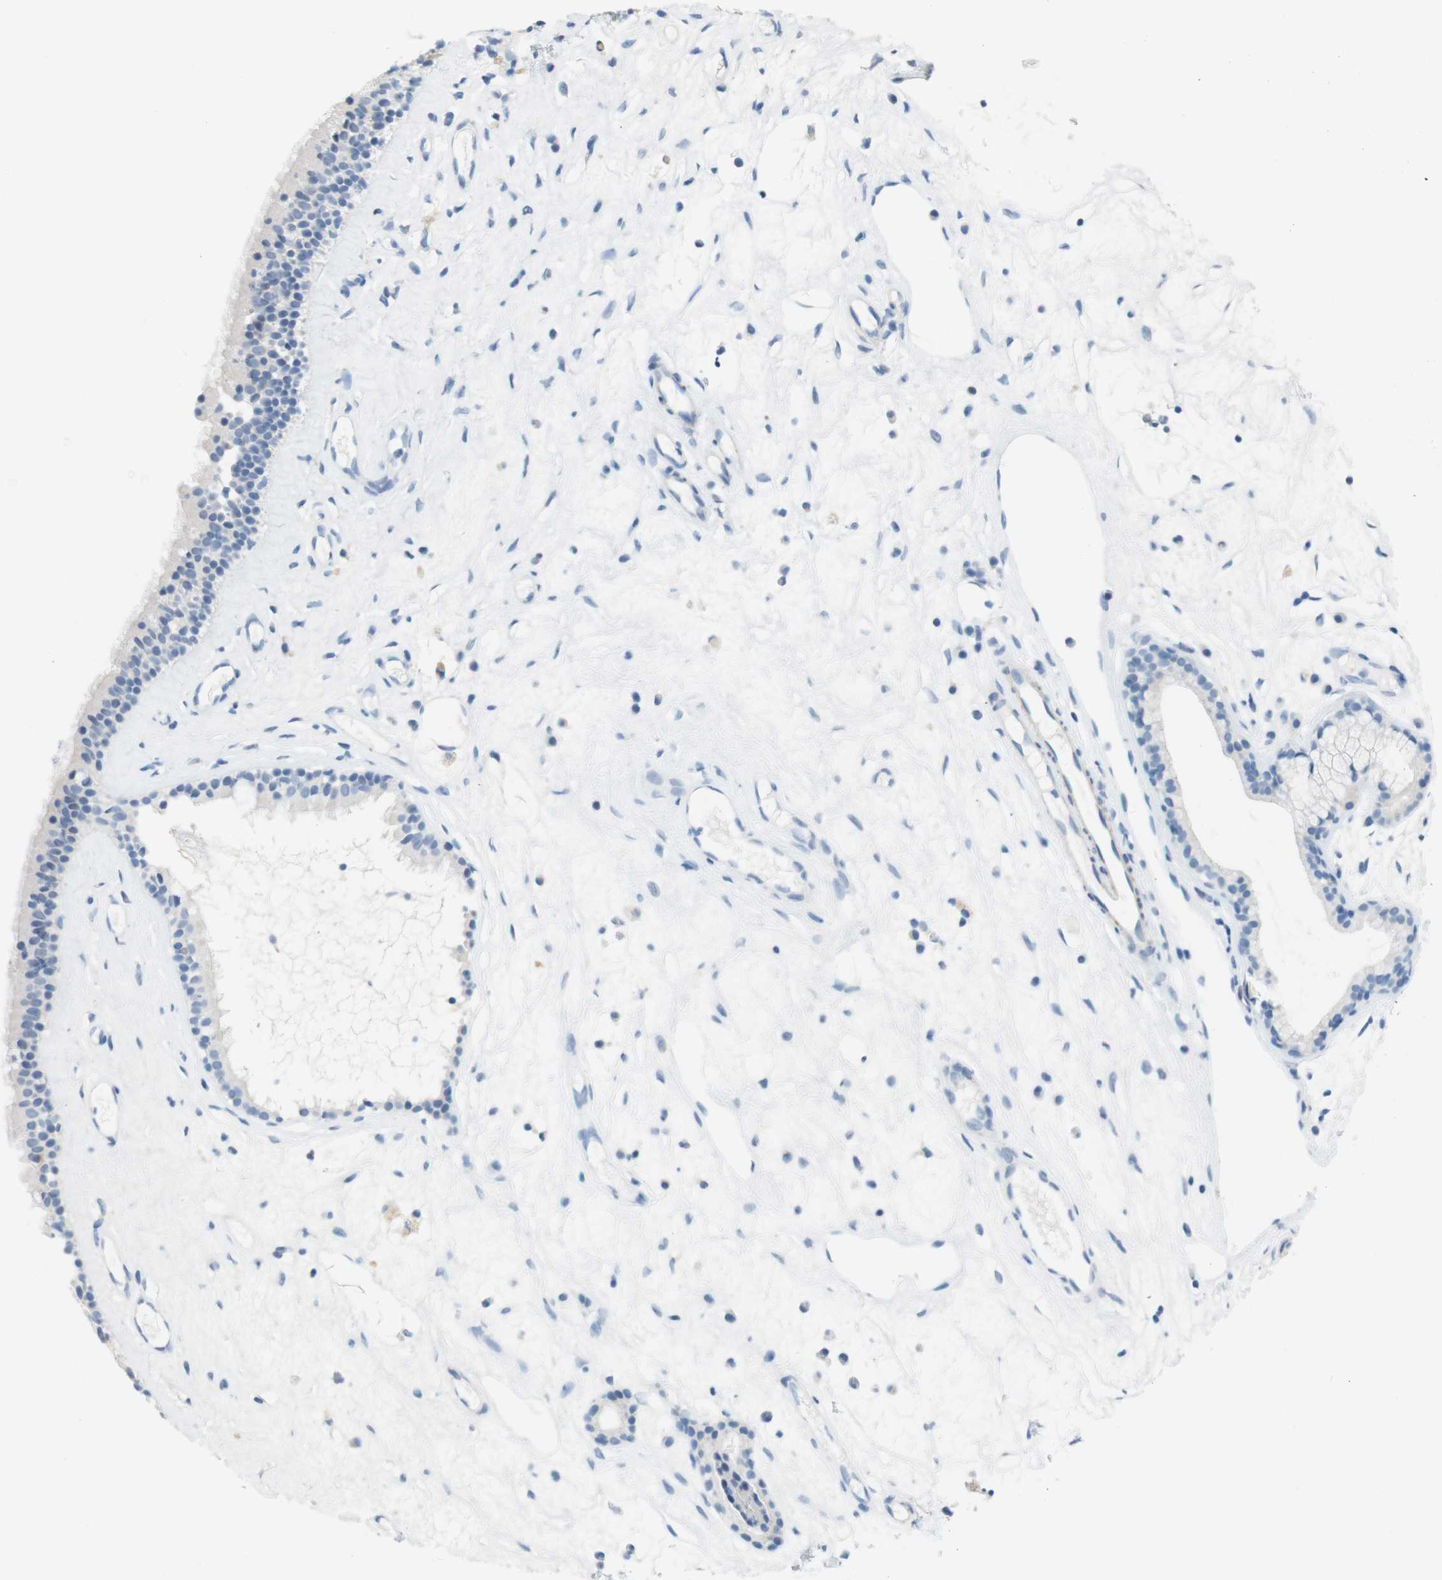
{"staining": {"intensity": "negative", "quantity": "none", "location": "none"}, "tissue": "nasopharynx", "cell_type": "Respiratory epithelial cells", "image_type": "normal", "snomed": [{"axis": "morphology", "description": "Normal tissue, NOS"}, {"axis": "morphology", "description": "Inflammation, NOS"}, {"axis": "topography", "description": "Nasopharynx"}], "caption": "This is a photomicrograph of immunohistochemistry (IHC) staining of normal nasopharynx, which shows no positivity in respiratory epithelial cells.", "gene": "HRH2", "patient": {"sex": "male", "age": 29}}